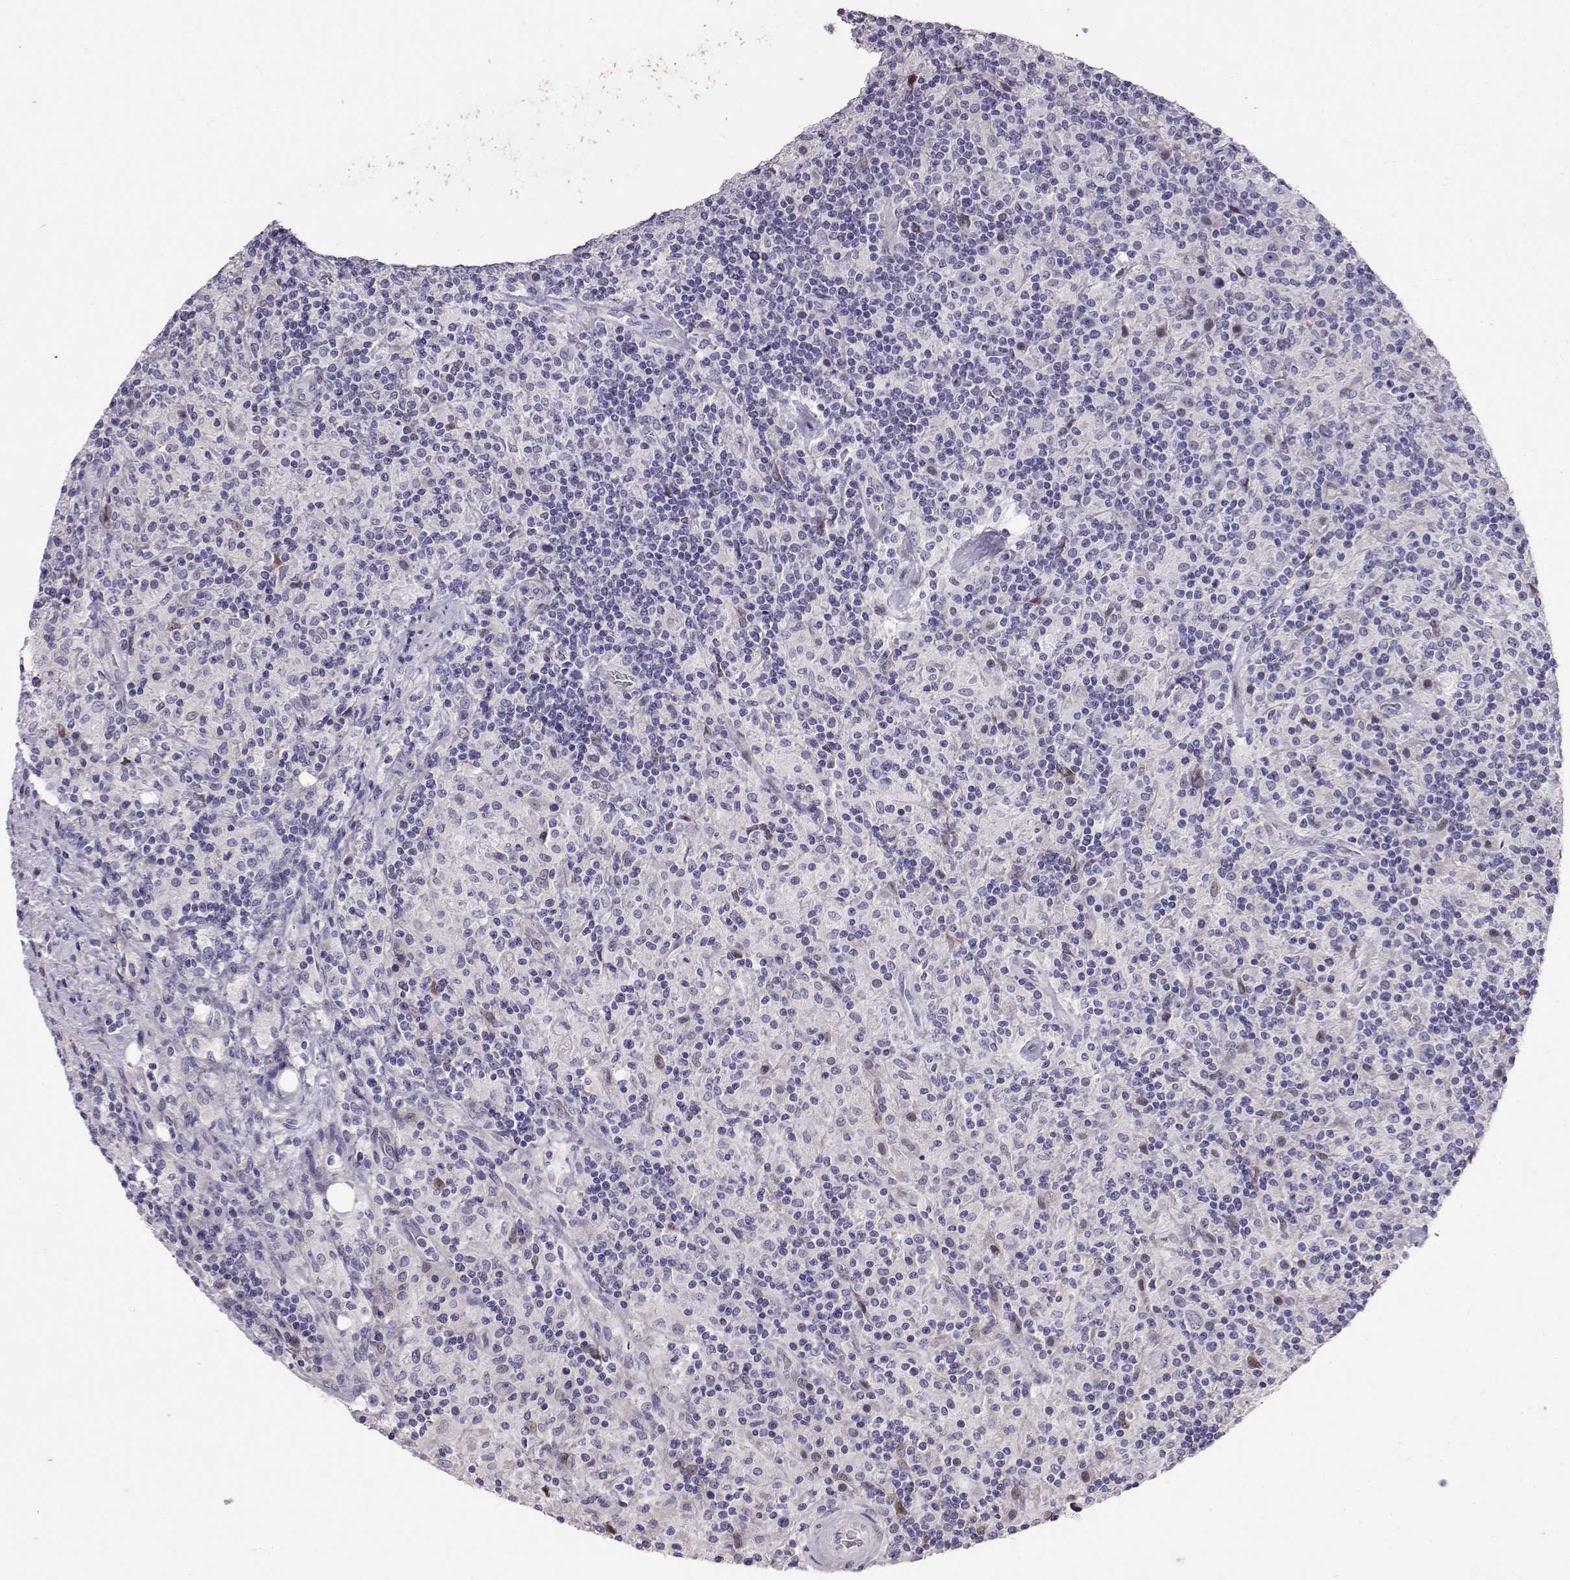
{"staining": {"intensity": "negative", "quantity": "none", "location": "none"}, "tissue": "lymphoma", "cell_type": "Tumor cells", "image_type": "cancer", "snomed": [{"axis": "morphology", "description": "Hodgkin's disease, NOS"}, {"axis": "topography", "description": "Lymph node"}], "caption": "IHC image of neoplastic tissue: lymphoma stained with DAB demonstrates no significant protein staining in tumor cells.", "gene": "RD3", "patient": {"sex": "male", "age": 70}}